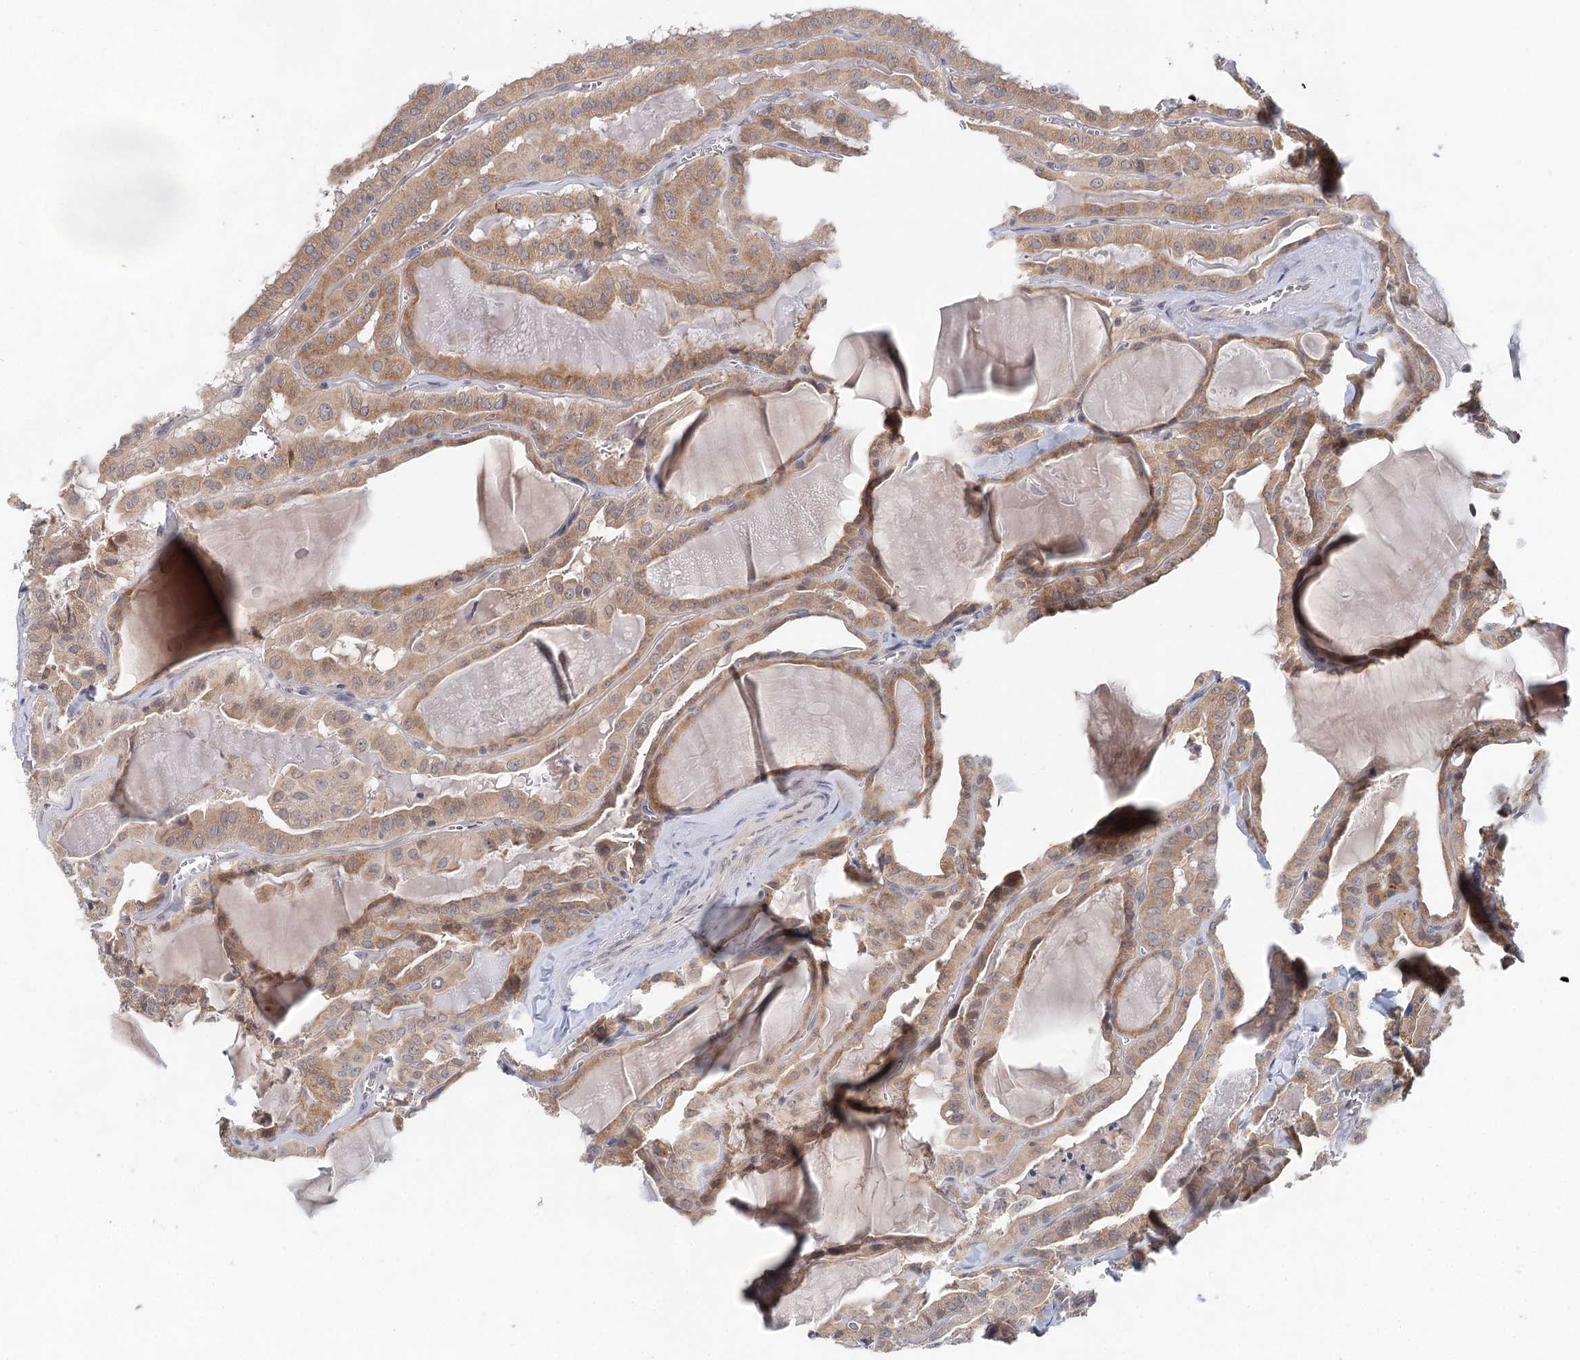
{"staining": {"intensity": "moderate", "quantity": ">75%", "location": "cytoplasmic/membranous"}, "tissue": "thyroid cancer", "cell_type": "Tumor cells", "image_type": "cancer", "snomed": [{"axis": "morphology", "description": "Papillary adenocarcinoma, NOS"}, {"axis": "topography", "description": "Thyroid gland"}], "caption": "The image exhibits immunohistochemical staining of thyroid cancer (papillary adenocarcinoma). There is moderate cytoplasmic/membranous expression is identified in about >75% of tumor cells.", "gene": "BLTP1", "patient": {"sex": "male", "age": 52}}